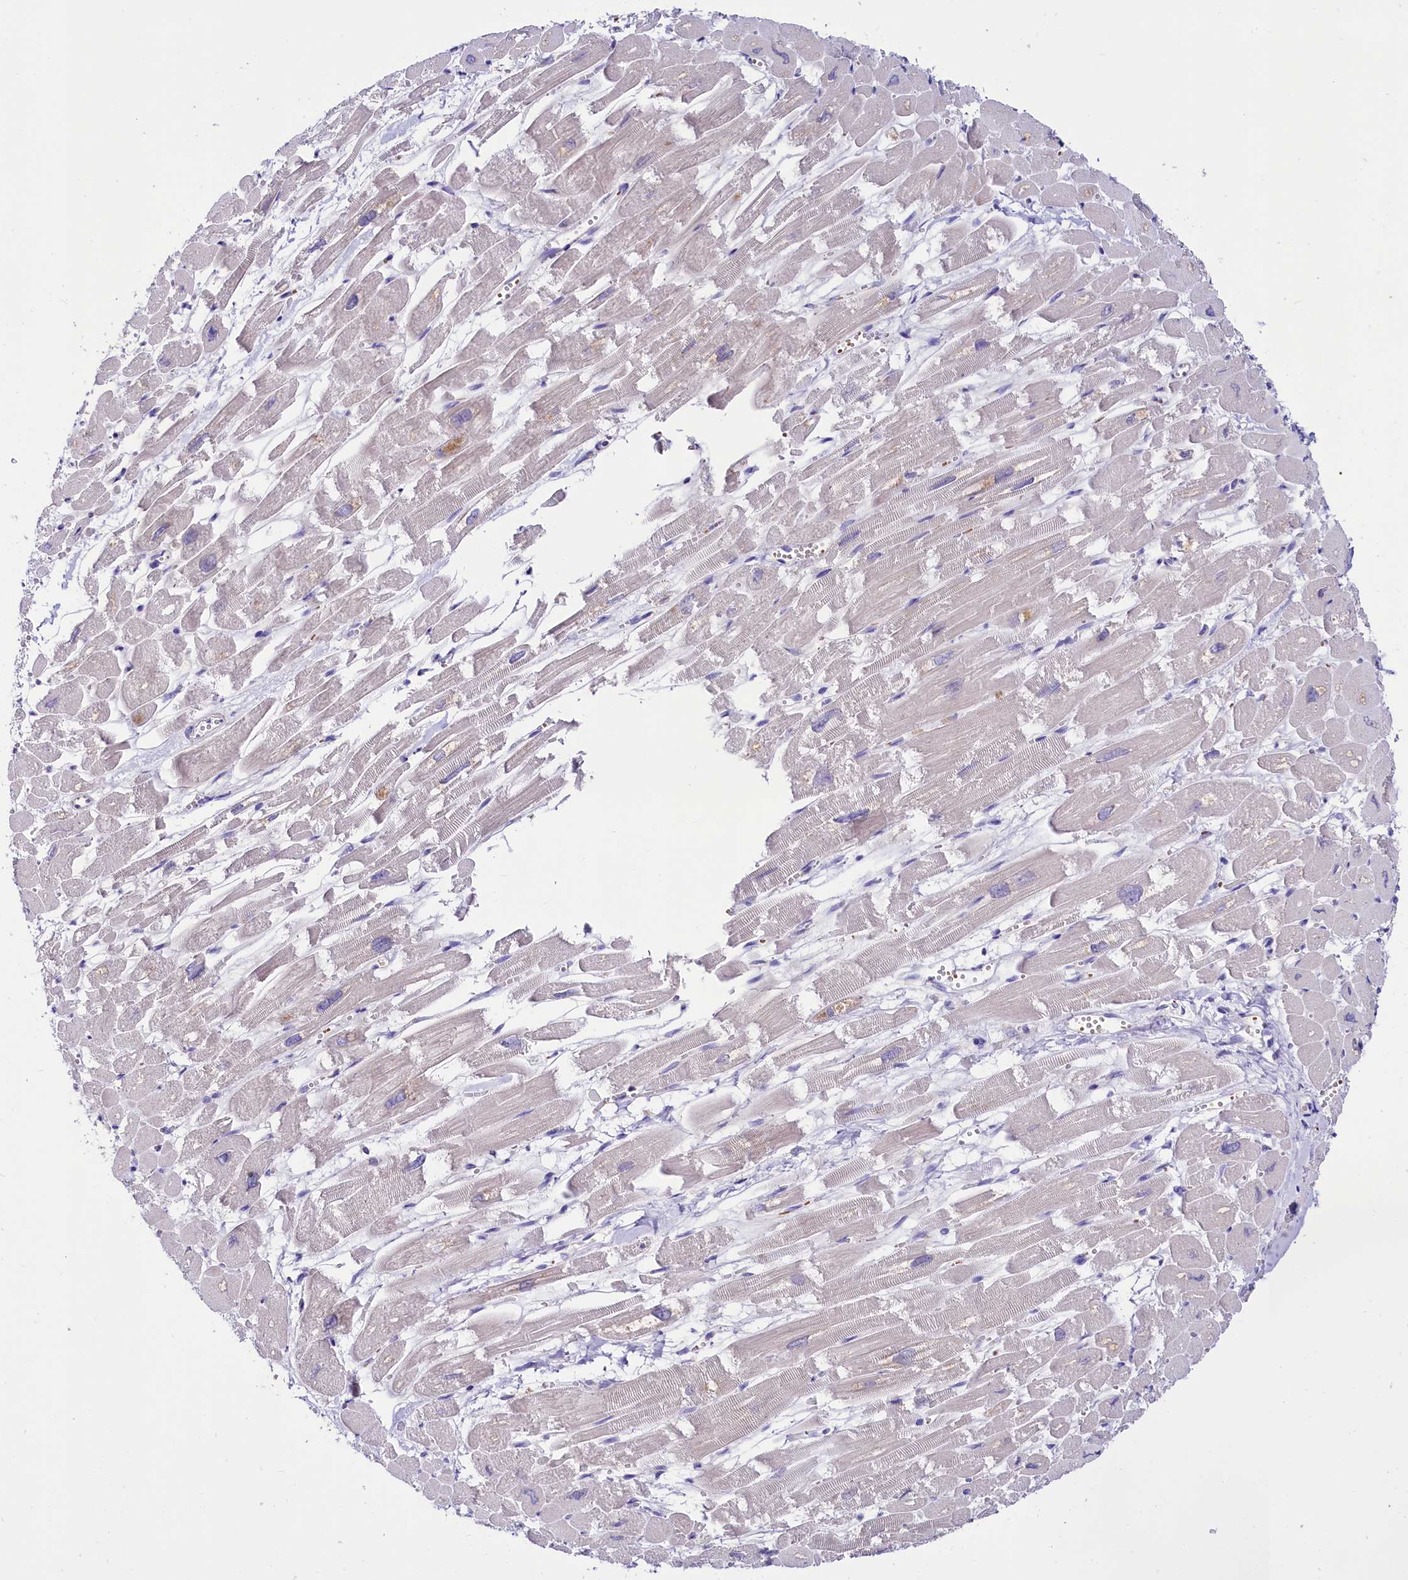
{"staining": {"intensity": "negative", "quantity": "none", "location": "none"}, "tissue": "heart muscle", "cell_type": "Cardiomyocytes", "image_type": "normal", "snomed": [{"axis": "morphology", "description": "Normal tissue, NOS"}, {"axis": "topography", "description": "Heart"}], "caption": "This is an IHC micrograph of unremarkable heart muscle. There is no expression in cardiomyocytes.", "gene": "ABHD5", "patient": {"sex": "male", "age": 54}}